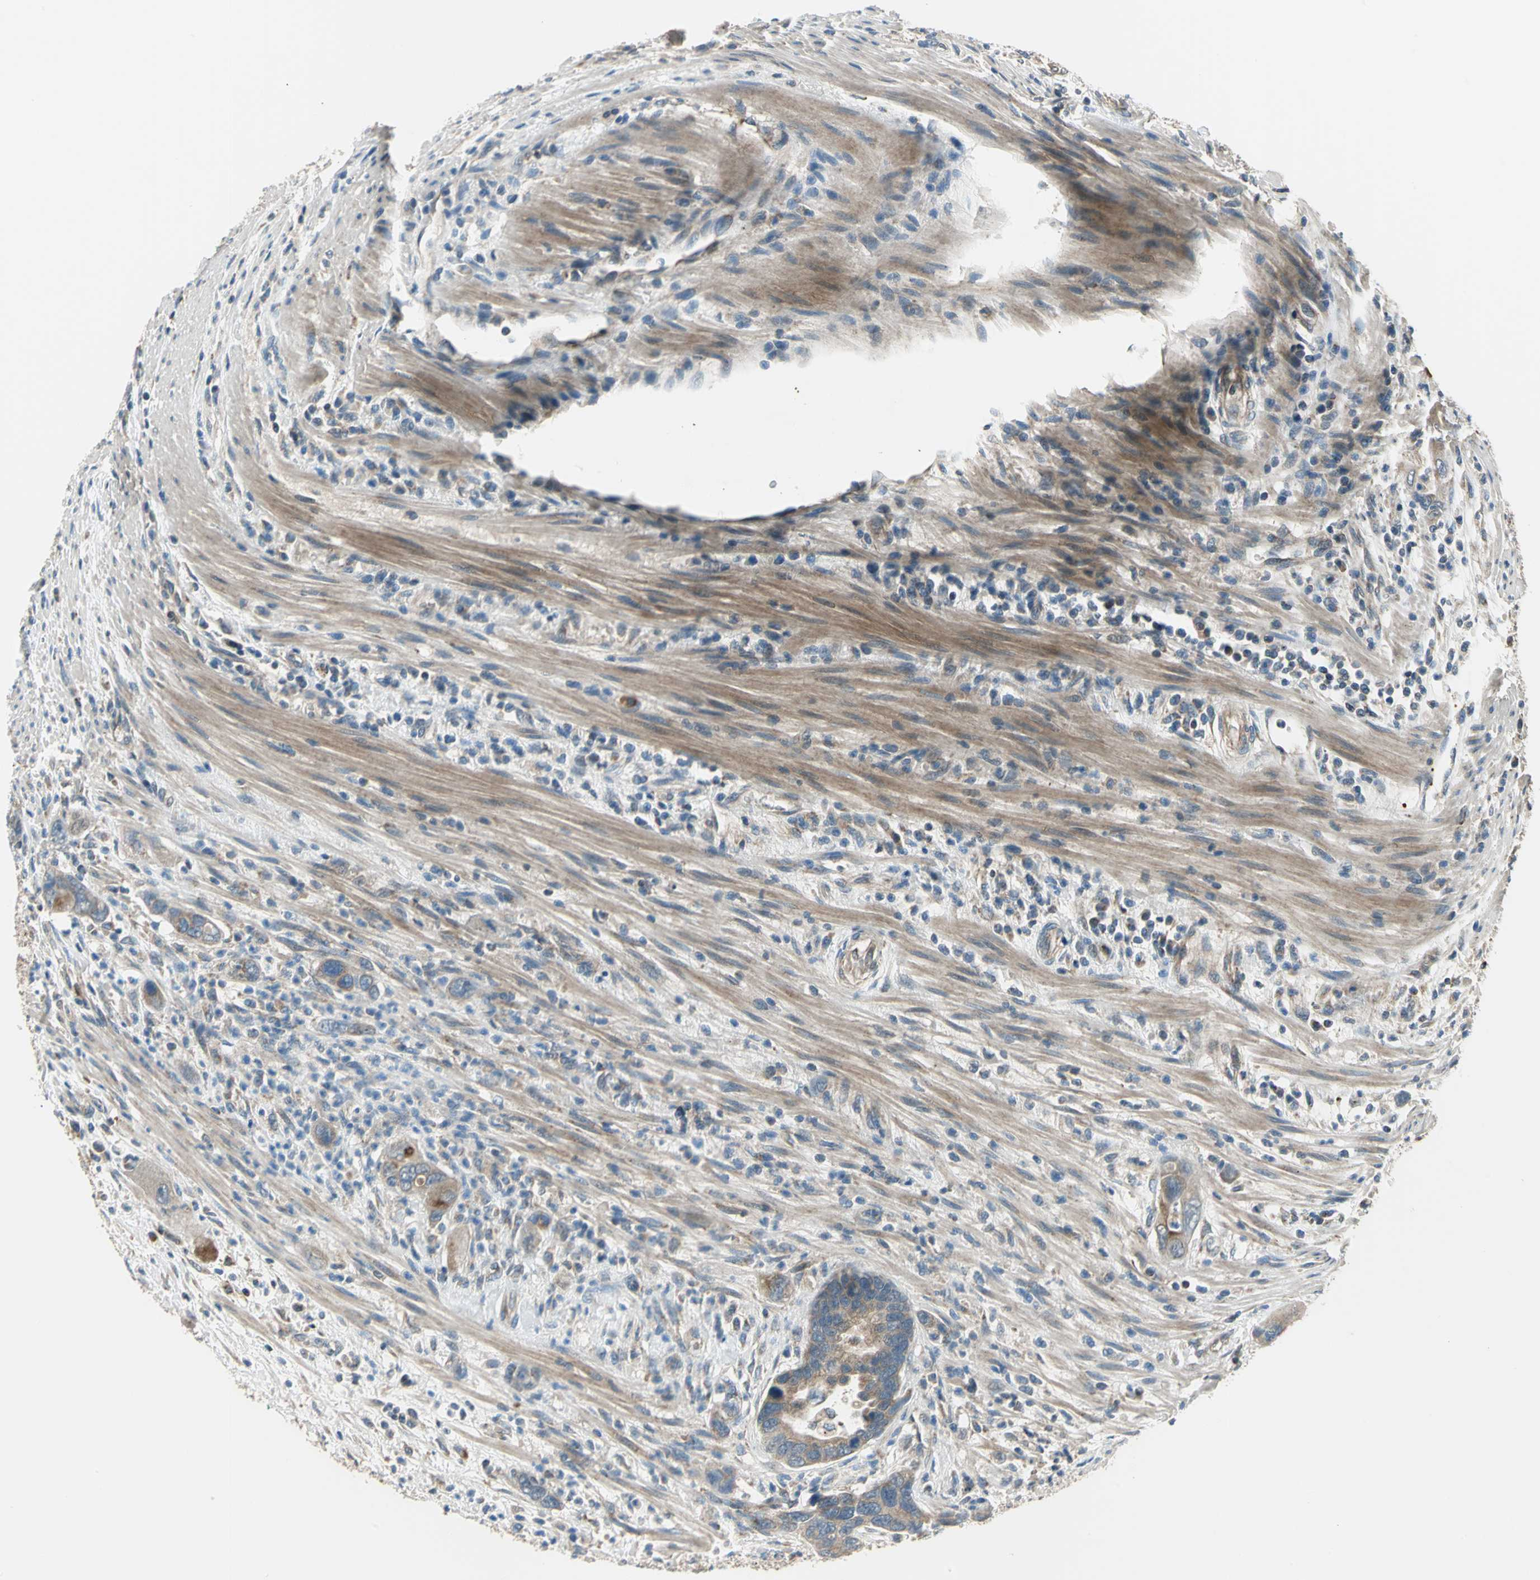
{"staining": {"intensity": "moderate", "quantity": ">75%", "location": "cytoplasmic/membranous"}, "tissue": "pancreatic cancer", "cell_type": "Tumor cells", "image_type": "cancer", "snomed": [{"axis": "morphology", "description": "Adenocarcinoma, NOS"}, {"axis": "topography", "description": "Pancreas"}], "caption": "DAB immunohistochemical staining of pancreatic adenocarcinoma demonstrates moderate cytoplasmic/membranous protein staining in about >75% of tumor cells.", "gene": "TRAK1", "patient": {"sex": "female", "age": 71}}